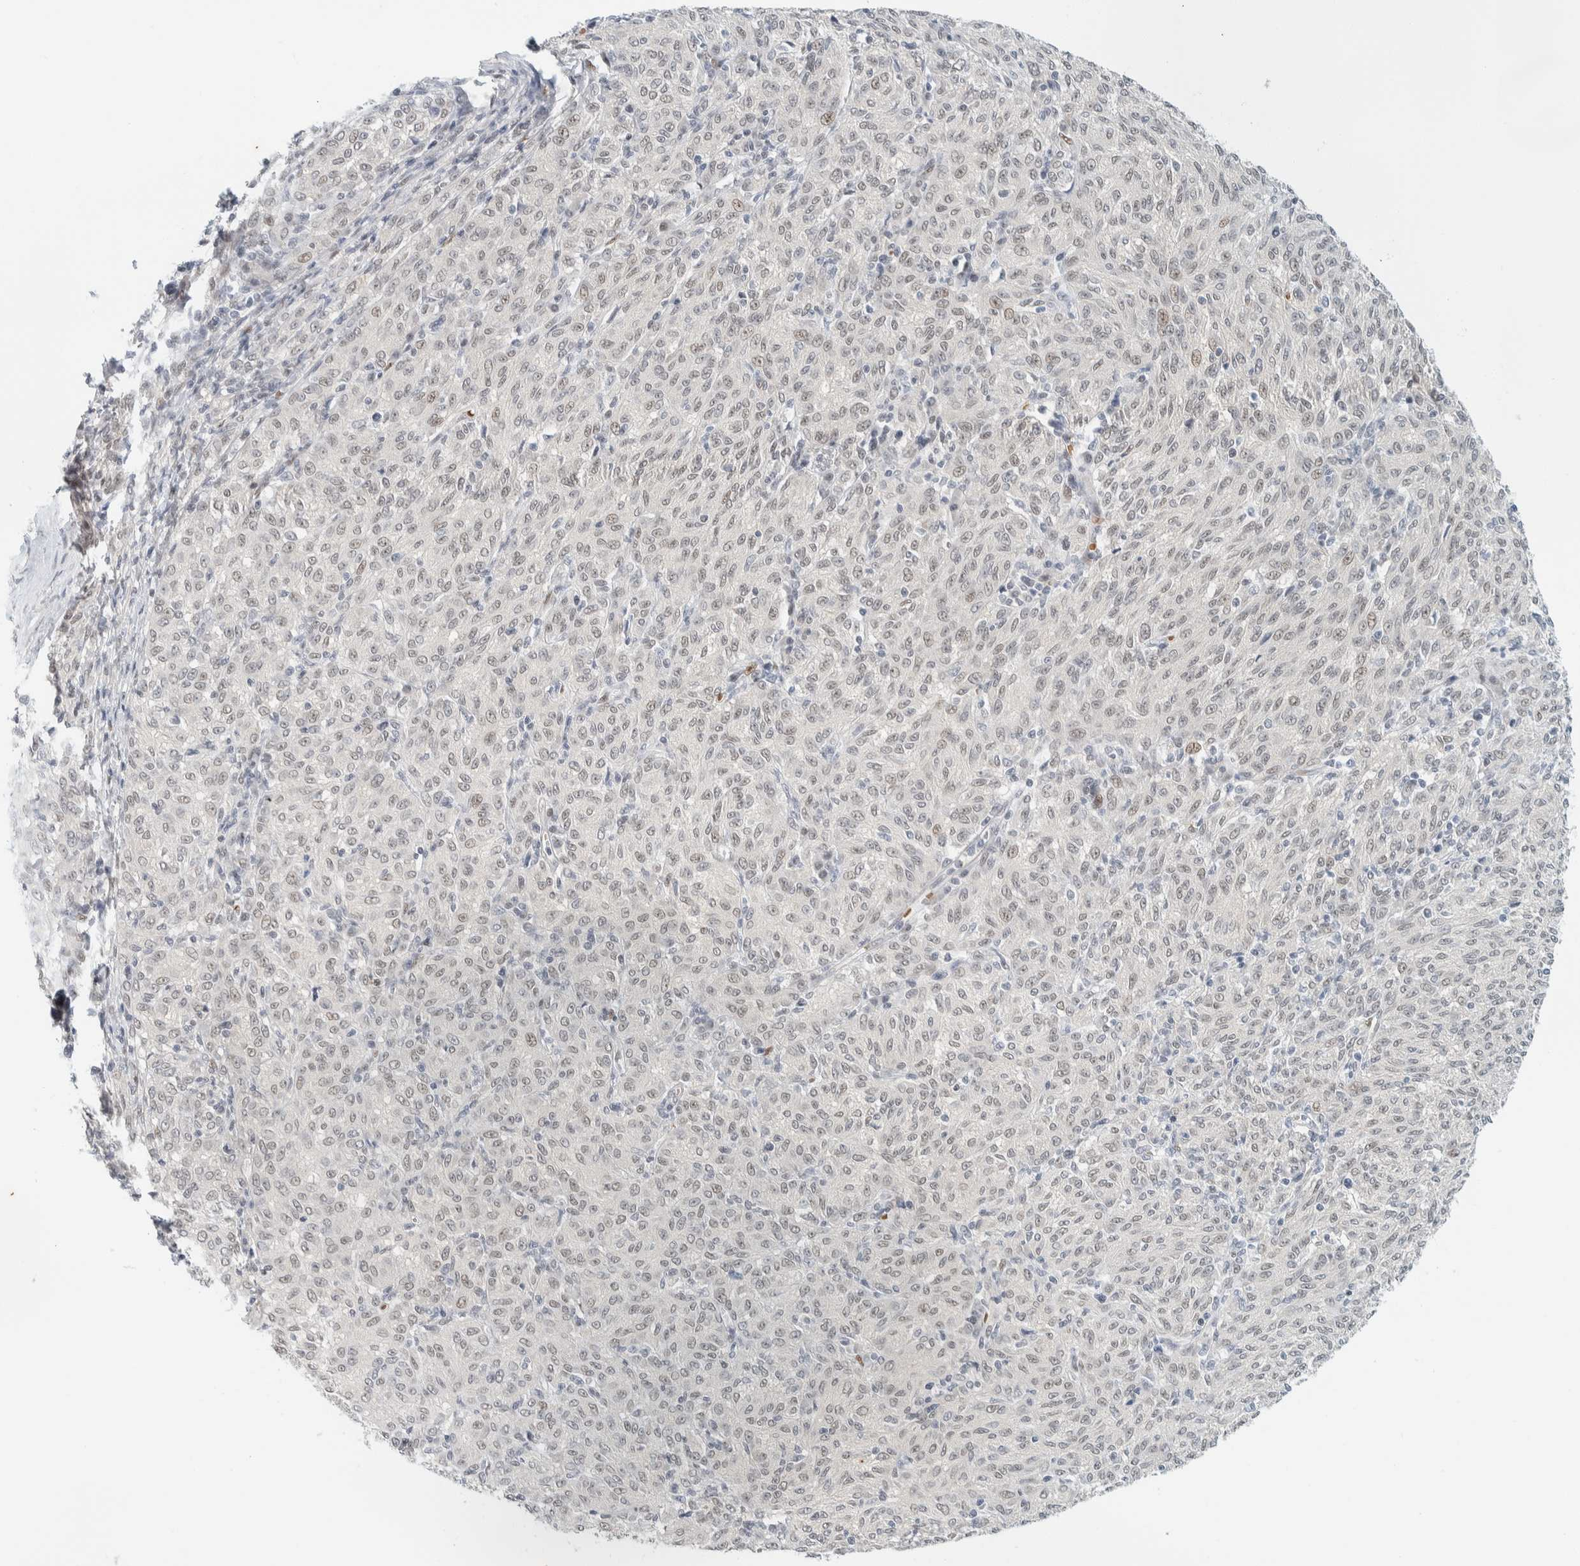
{"staining": {"intensity": "negative", "quantity": "none", "location": "none"}, "tissue": "melanoma", "cell_type": "Tumor cells", "image_type": "cancer", "snomed": [{"axis": "morphology", "description": "Malignant melanoma, NOS"}, {"axis": "topography", "description": "Skin"}], "caption": "An immunohistochemistry (IHC) histopathology image of malignant melanoma is shown. There is no staining in tumor cells of malignant melanoma. Nuclei are stained in blue.", "gene": "ZNF683", "patient": {"sex": "female", "age": 72}}